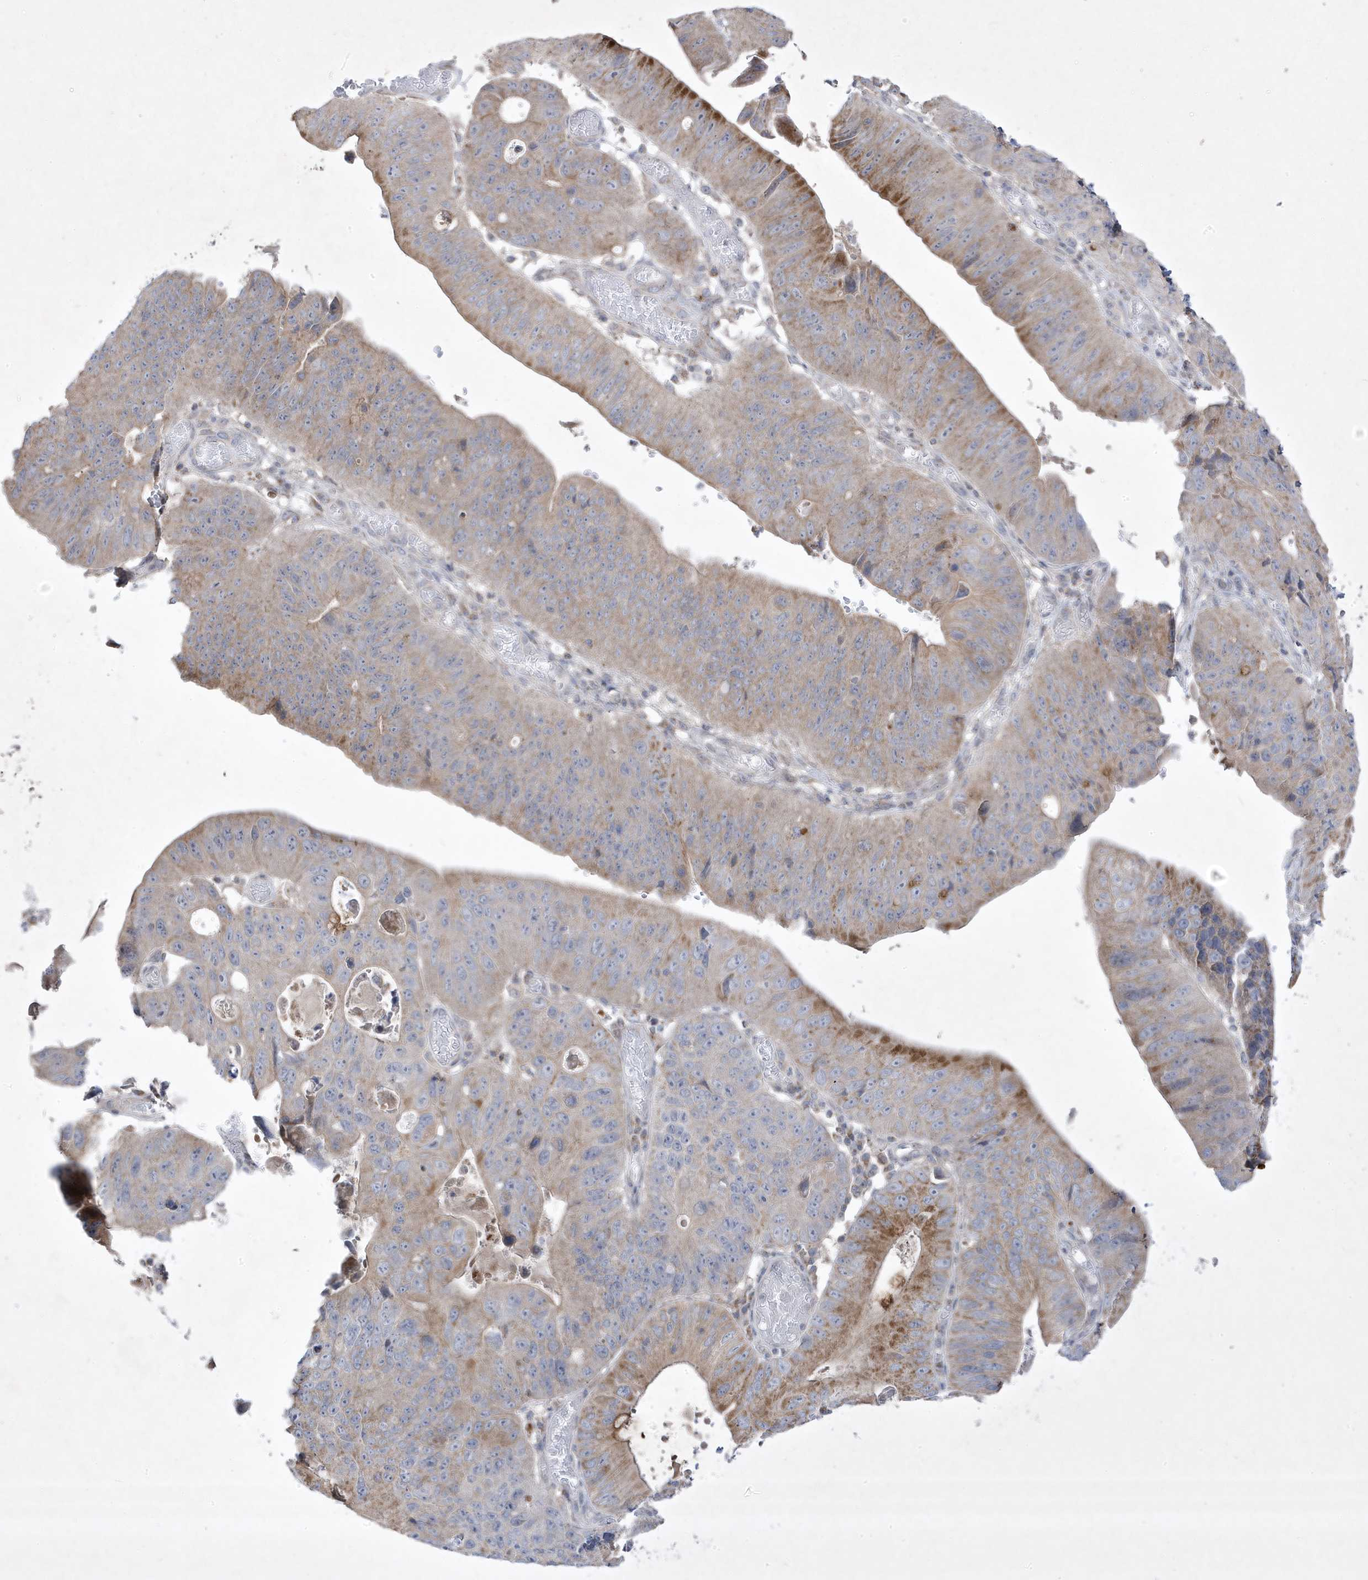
{"staining": {"intensity": "moderate", "quantity": "25%-75%", "location": "cytoplasmic/membranous"}, "tissue": "stomach cancer", "cell_type": "Tumor cells", "image_type": "cancer", "snomed": [{"axis": "morphology", "description": "Adenocarcinoma, NOS"}, {"axis": "topography", "description": "Stomach"}], "caption": "Immunohistochemical staining of human stomach cancer reveals medium levels of moderate cytoplasmic/membranous protein expression in about 25%-75% of tumor cells.", "gene": "ADAMTSL3", "patient": {"sex": "male", "age": 59}}